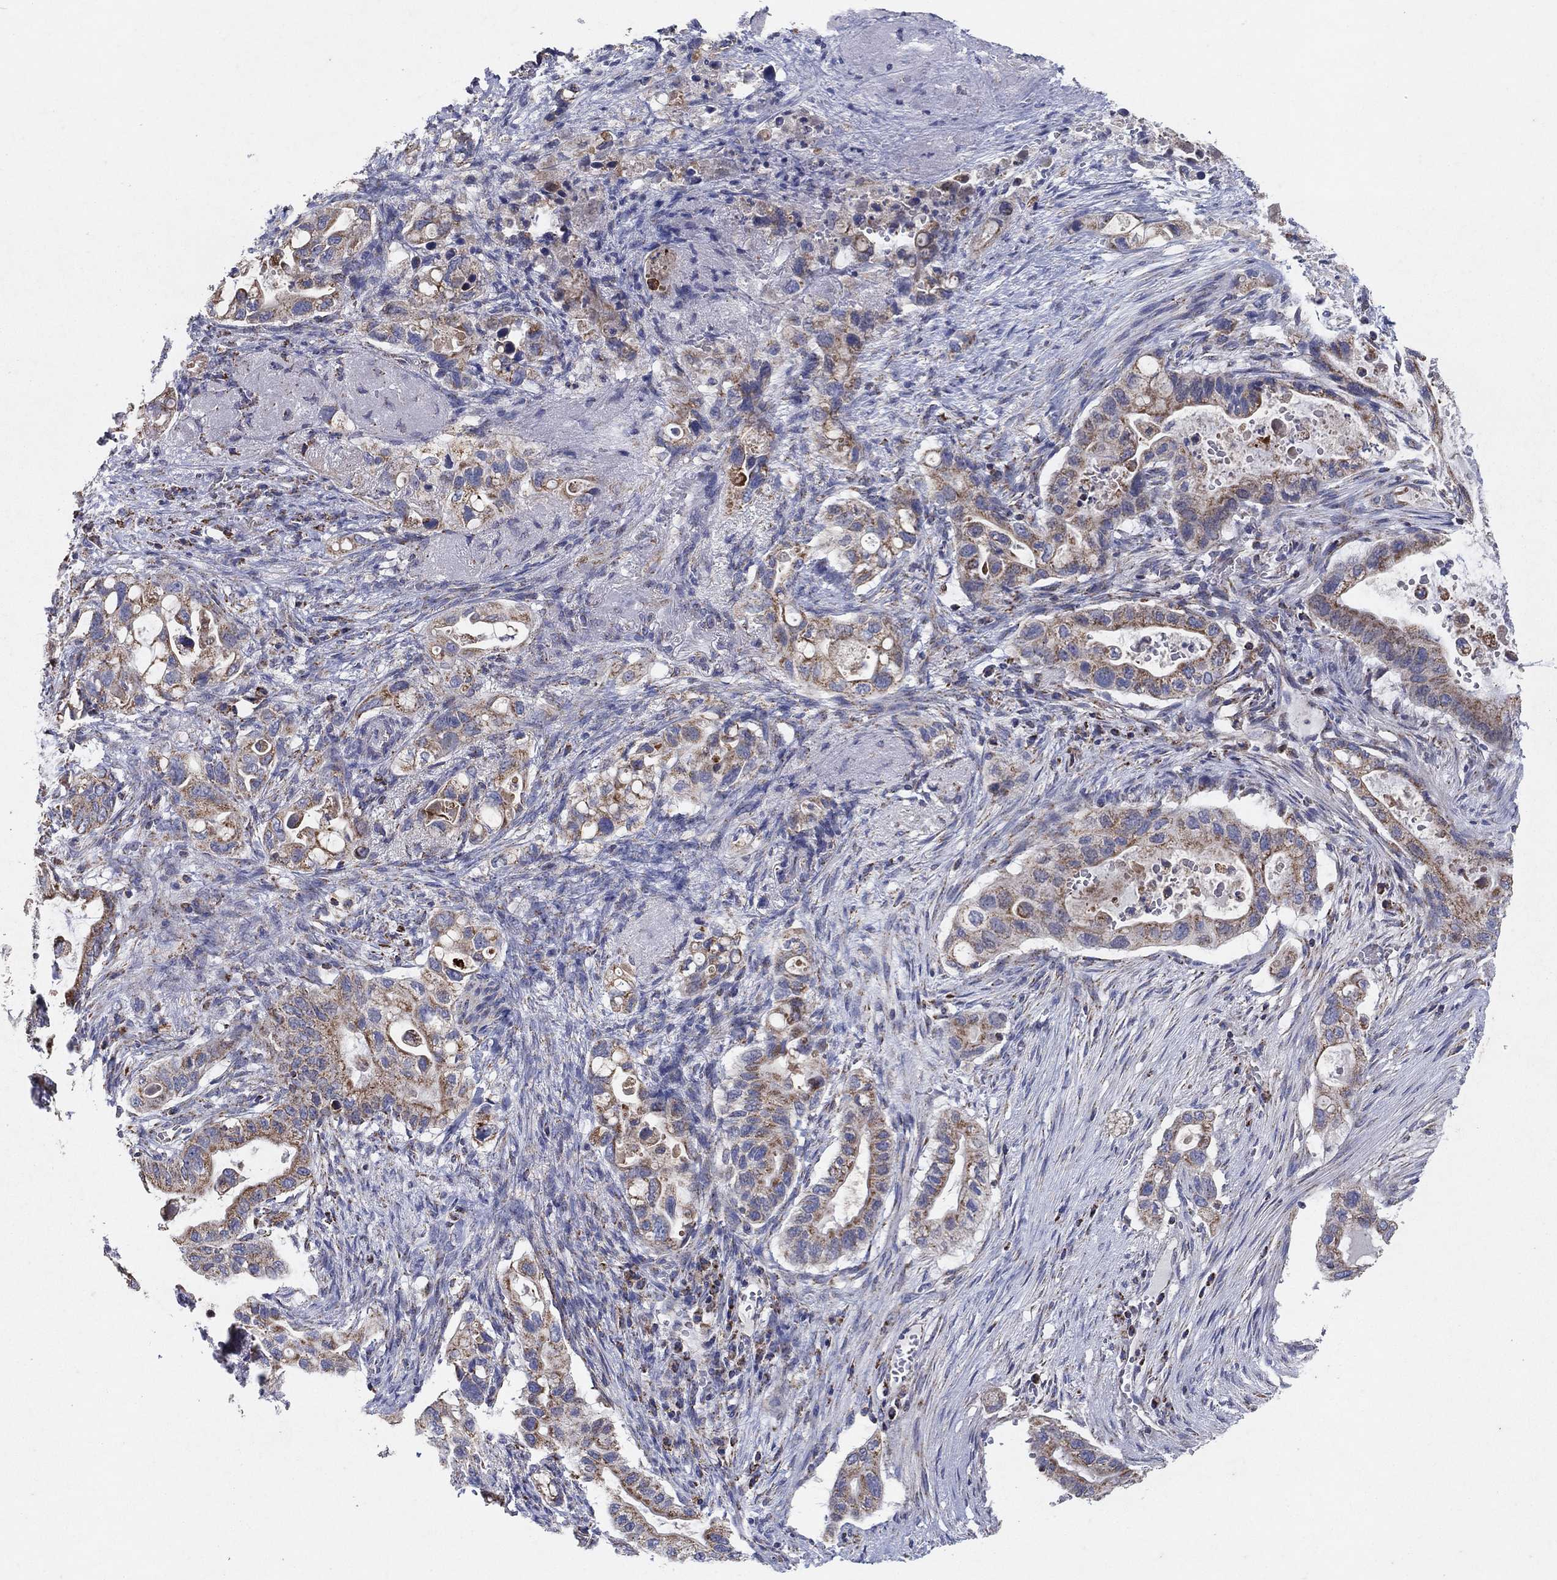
{"staining": {"intensity": "strong", "quantity": "25%-75%", "location": "cytoplasmic/membranous"}, "tissue": "pancreatic cancer", "cell_type": "Tumor cells", "image_type": "cancer", "snomed": [{"axis": "morphology", "description": "Adenocarcinoma, NOS"}, {"axis": "topography", "description": "Pancreas"}], "caption": "Pancreatic adenocarcinoma was stained to show a protein in brown. There is high levels of strong cytoplasmic/membranous positivity in about 25%-75% of tumor cells.", "gene": "C9orf85", "patient": {"sex": "female", "age": 72}}